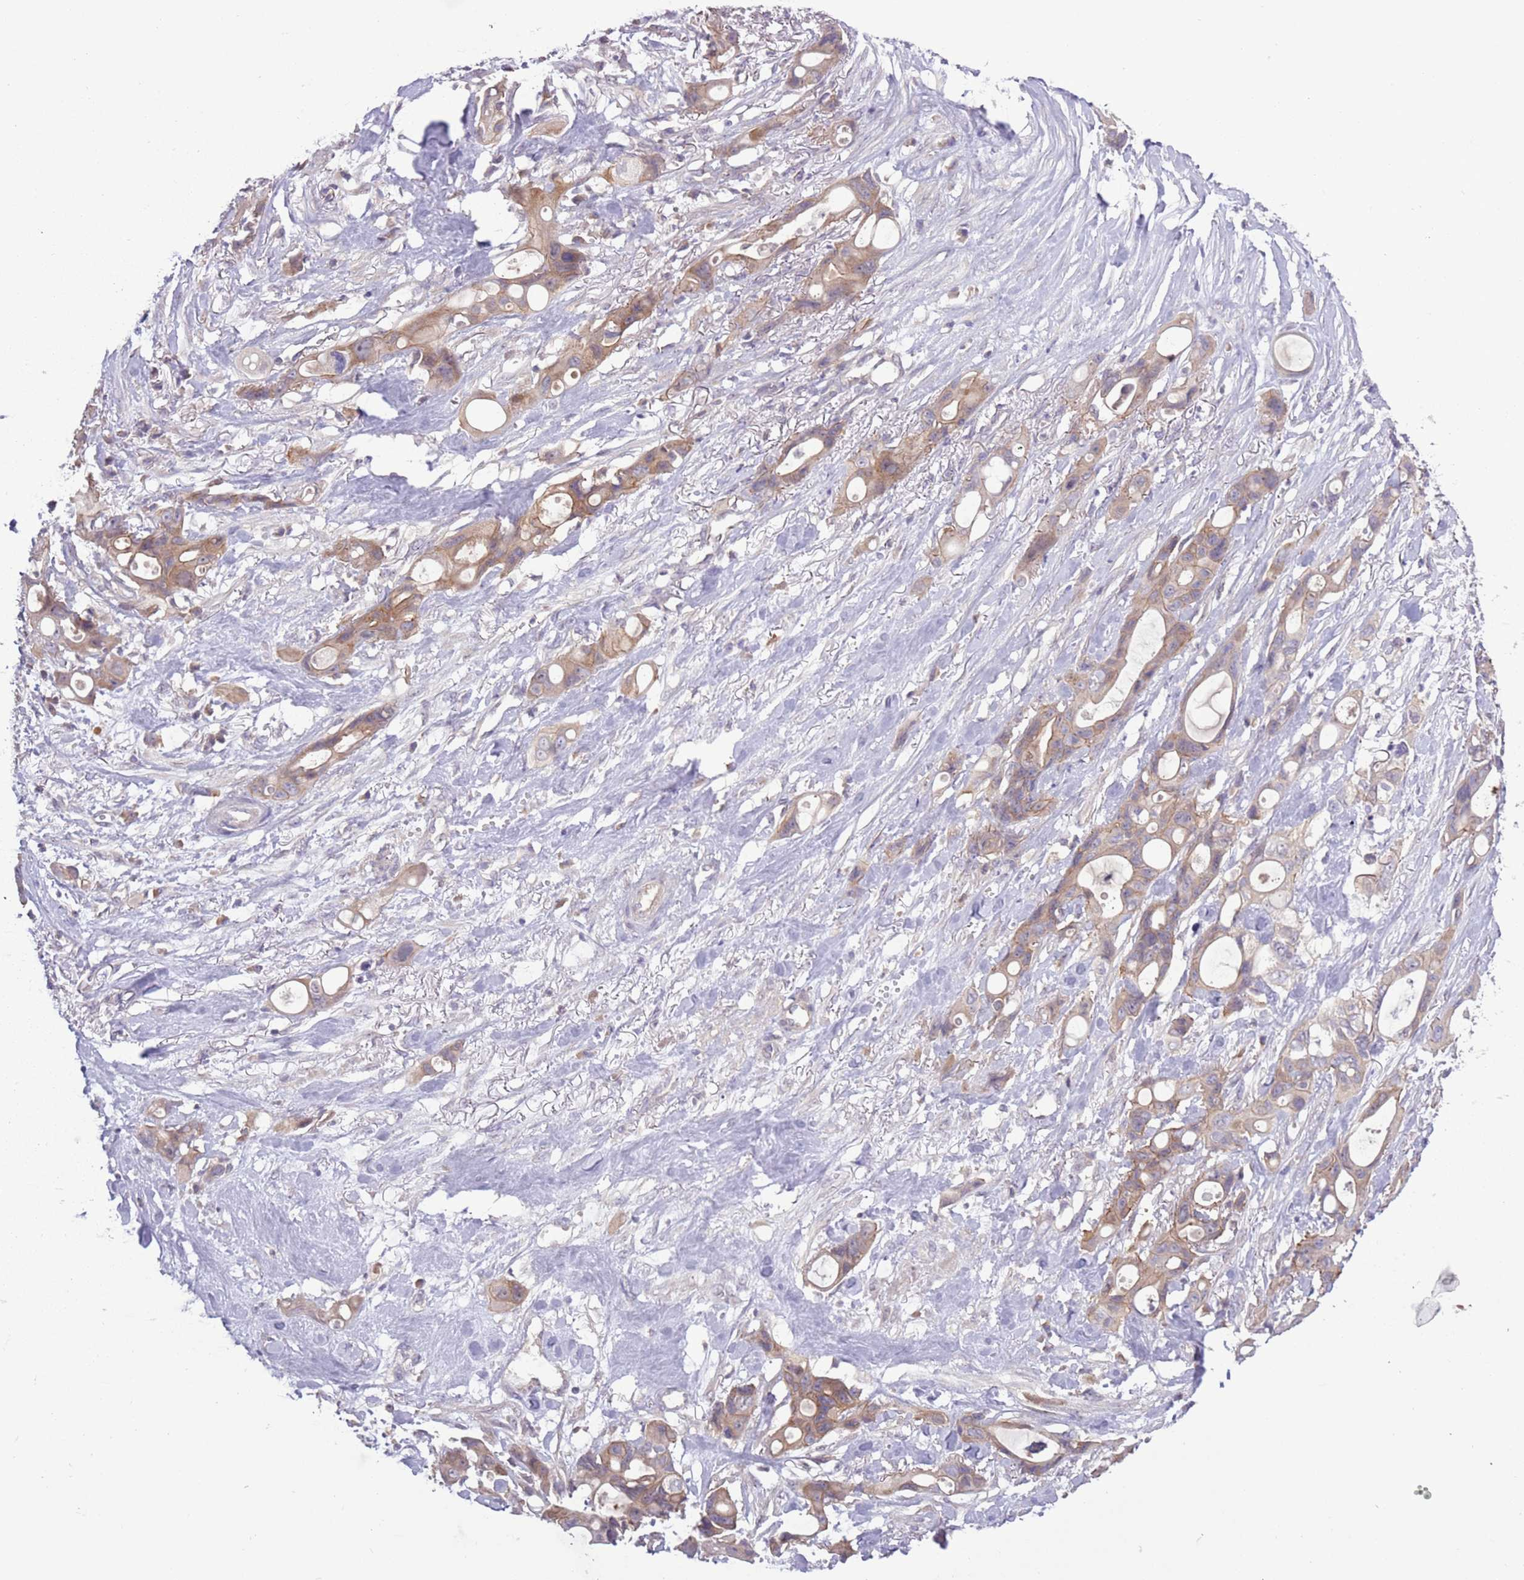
{"staining": {"intensity": "moderate", "quantity": ">75%", "location": "cytoplasmic/membranous"}, "tissue": "ovarian cancer", "cell_type": "Tumor cells", "image_type": "cancer", "snomed": [{"axis": "morphology", "description": "Cystadenocarcinoma, mucinous, NOS"}, {"axis": "topography", "description": "Ovary"}], "caption": "Human ovarian cancer (mucinous cystadenocarcinoma) stained for a protein (brown) shows moderate cytoplasmic/membranous positive positivity in about >75% of tumor cells.", "gene": "SHROOM3", "patient": {"sex": "female", "age": 70}}